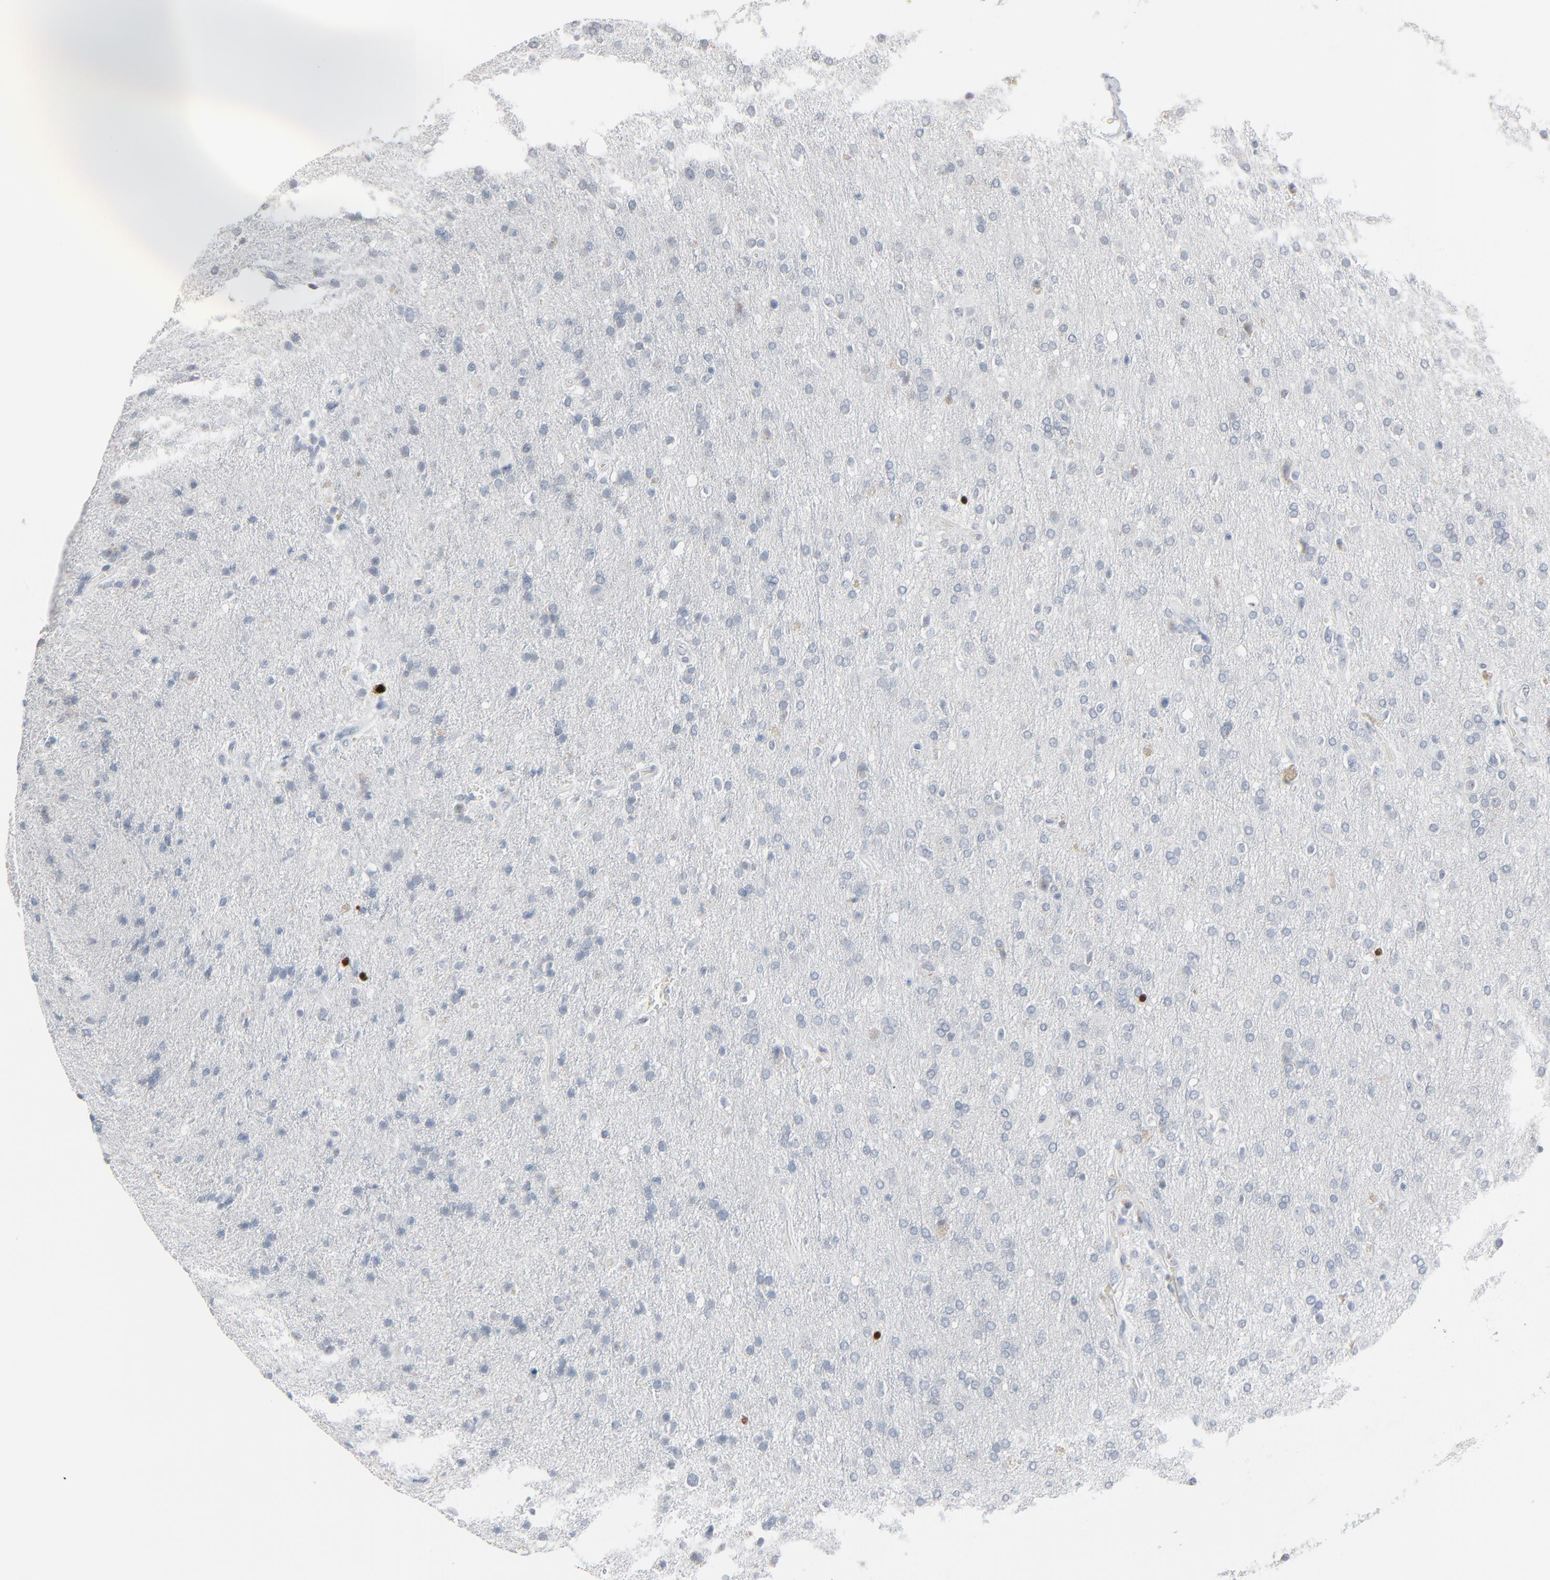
{"staining": {"intensity": "weak", "quantity": "<25%", "location": "cytoplasmic/membranous"}, "tissue": "glioma", "cell_type": "Tumor cells", "image_type": "cancer", "snomed": [{"axis": "morphology", "description": "Glioma, malignant, High grade"}, {"axis": "topography", "description": "Brain"}], "caption": "DAB (3,3'-diaminobenzidine) immunohistochemical staining of malignant glioma (high-grade) shows no significant positivity in tumor cells.", "gene": "SAGE1", "patient": {"sex": "male", "age": 33}}